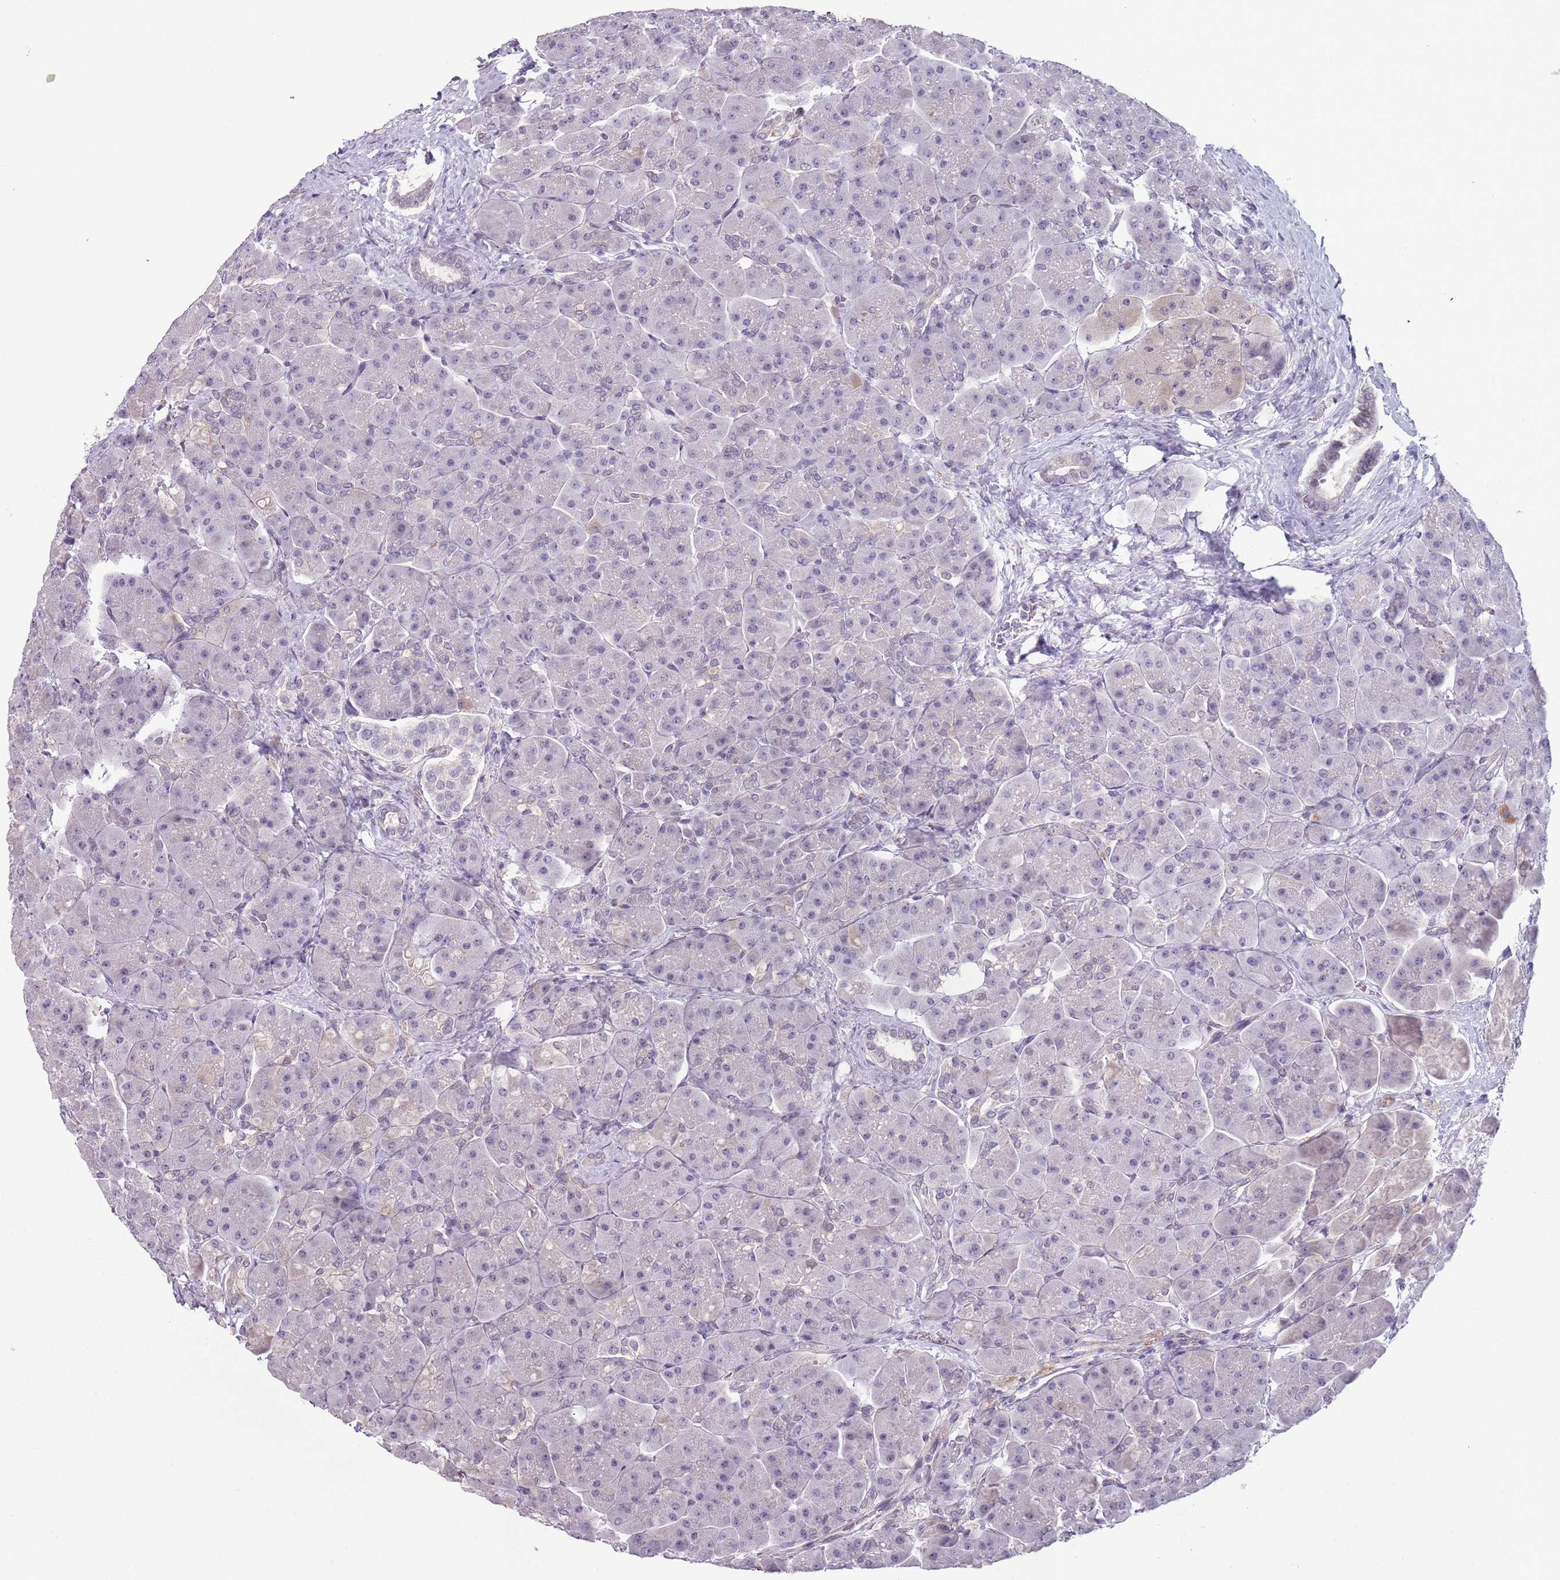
{"staining": {"intensity": "negative", "quantity": "none", "location": "none"}, "tissue": "pancreas", "cell_type": "Exocrine glandular cells", "image_type": "normal", "snomed": [{"axis": "morphology", "description": "Normal tissue, NOS"}, {"axis": "topography", "description": "Pancreas"}], "caption": "Immunohistochemical staining of normal human pancreas demonstrates no significant expression in exocrine glandular cells.", "gene": "ENSG00000271254", "patient": {"sex": "male", "age": 66}}